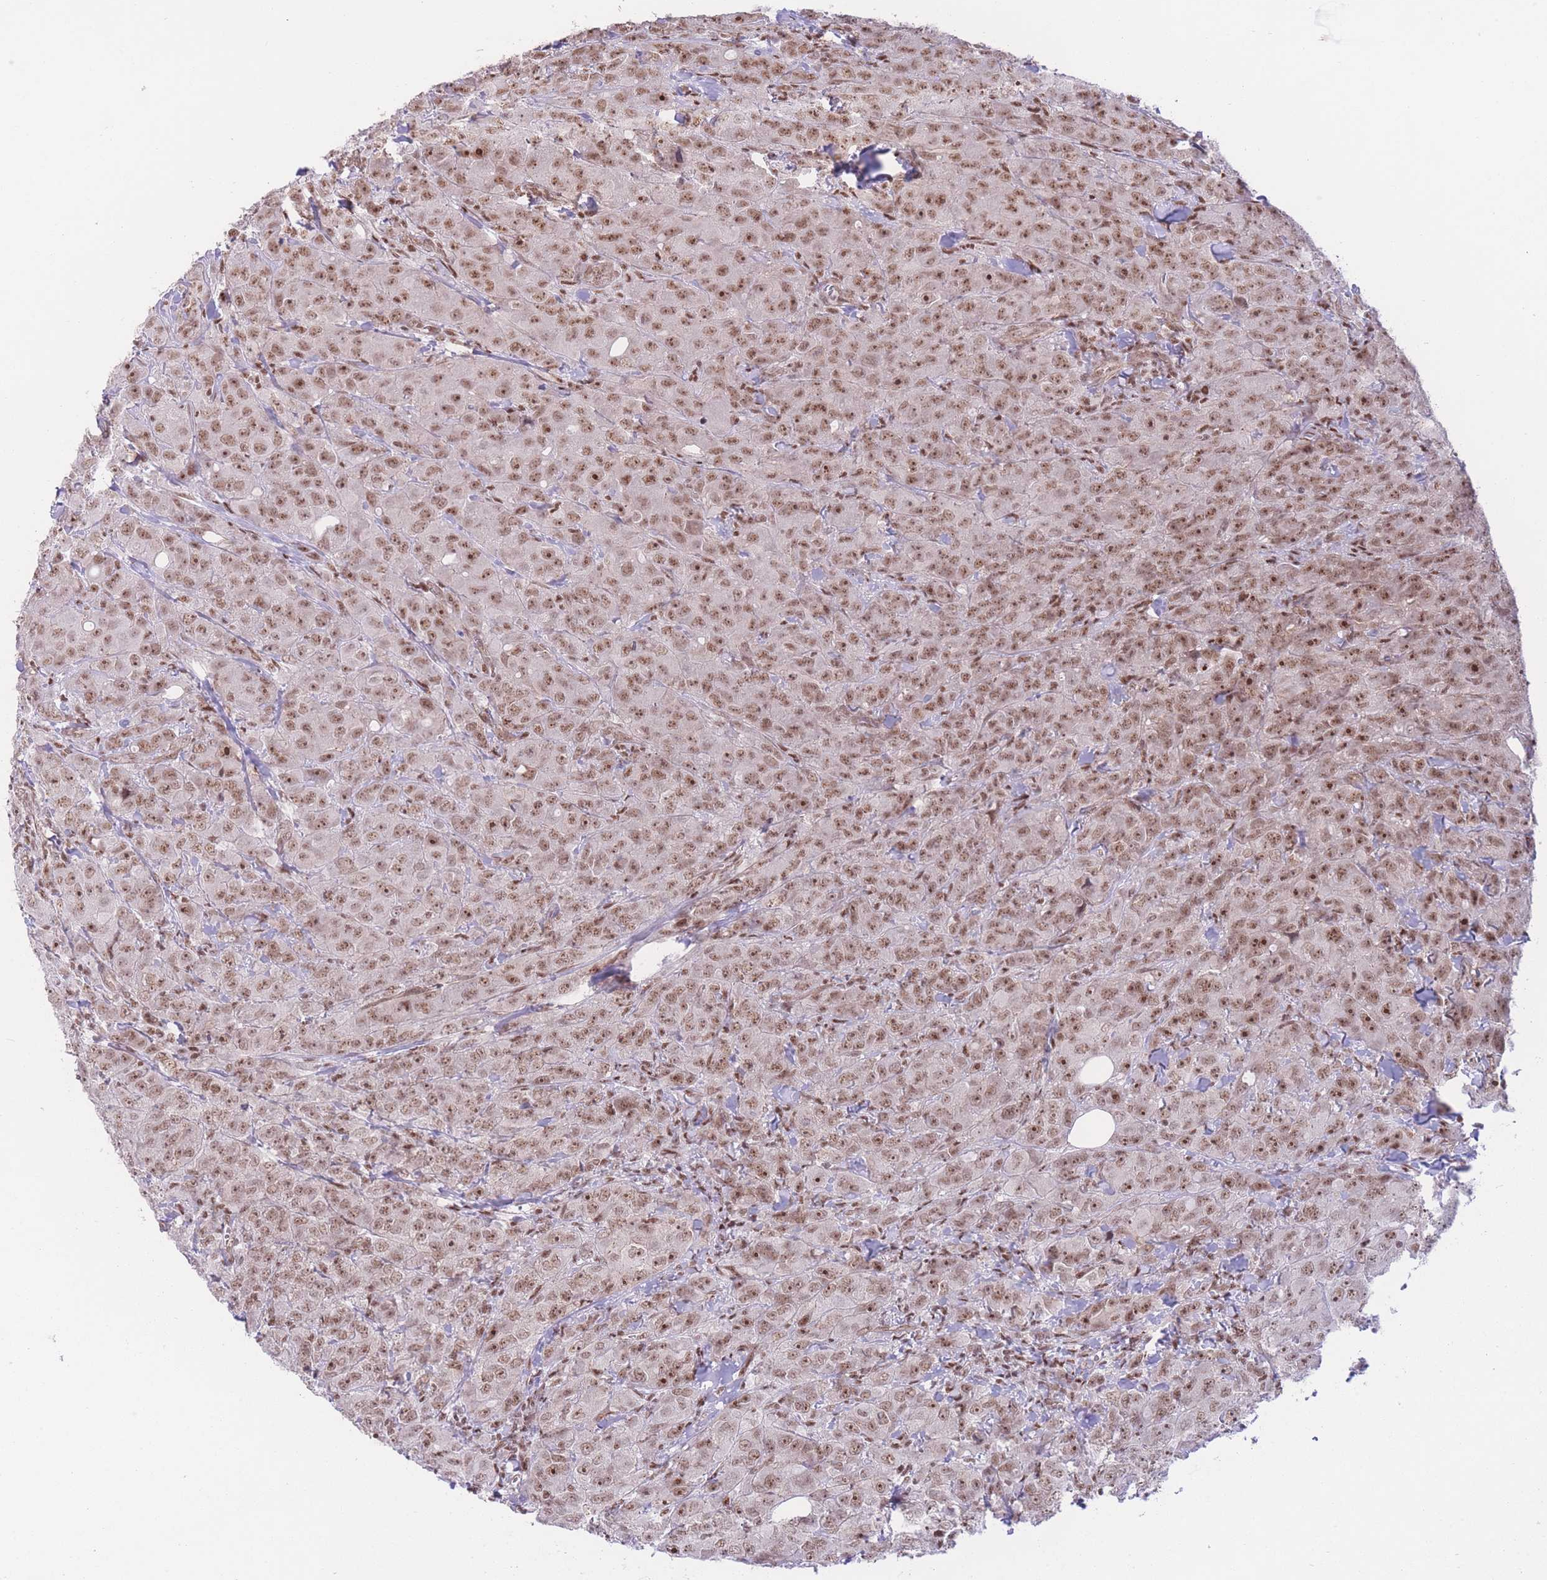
{"staining": {"intensity": "moderate", "quantity": ">75%", "location": "nuclear"}, "tissue": "breast cancer", "cell_type": "Tumor cells", "image_type": "cancer", "snomed": [{"axis": "morphology", "description": "Duct carcinoma"}, {"axis": "topography", "description": "Breast"}], "caption": "Brown immunohistochemical staining in breast intraductal carcinoma reveals moderate nuclear positivity in about >75% of tumor cells. (DAB (3,3'-diaminobenzidine) IHC with brightfield microscopy, high magnification).", "gene": "PCIF1", "patient": {"sex": "female", "age": 43}}